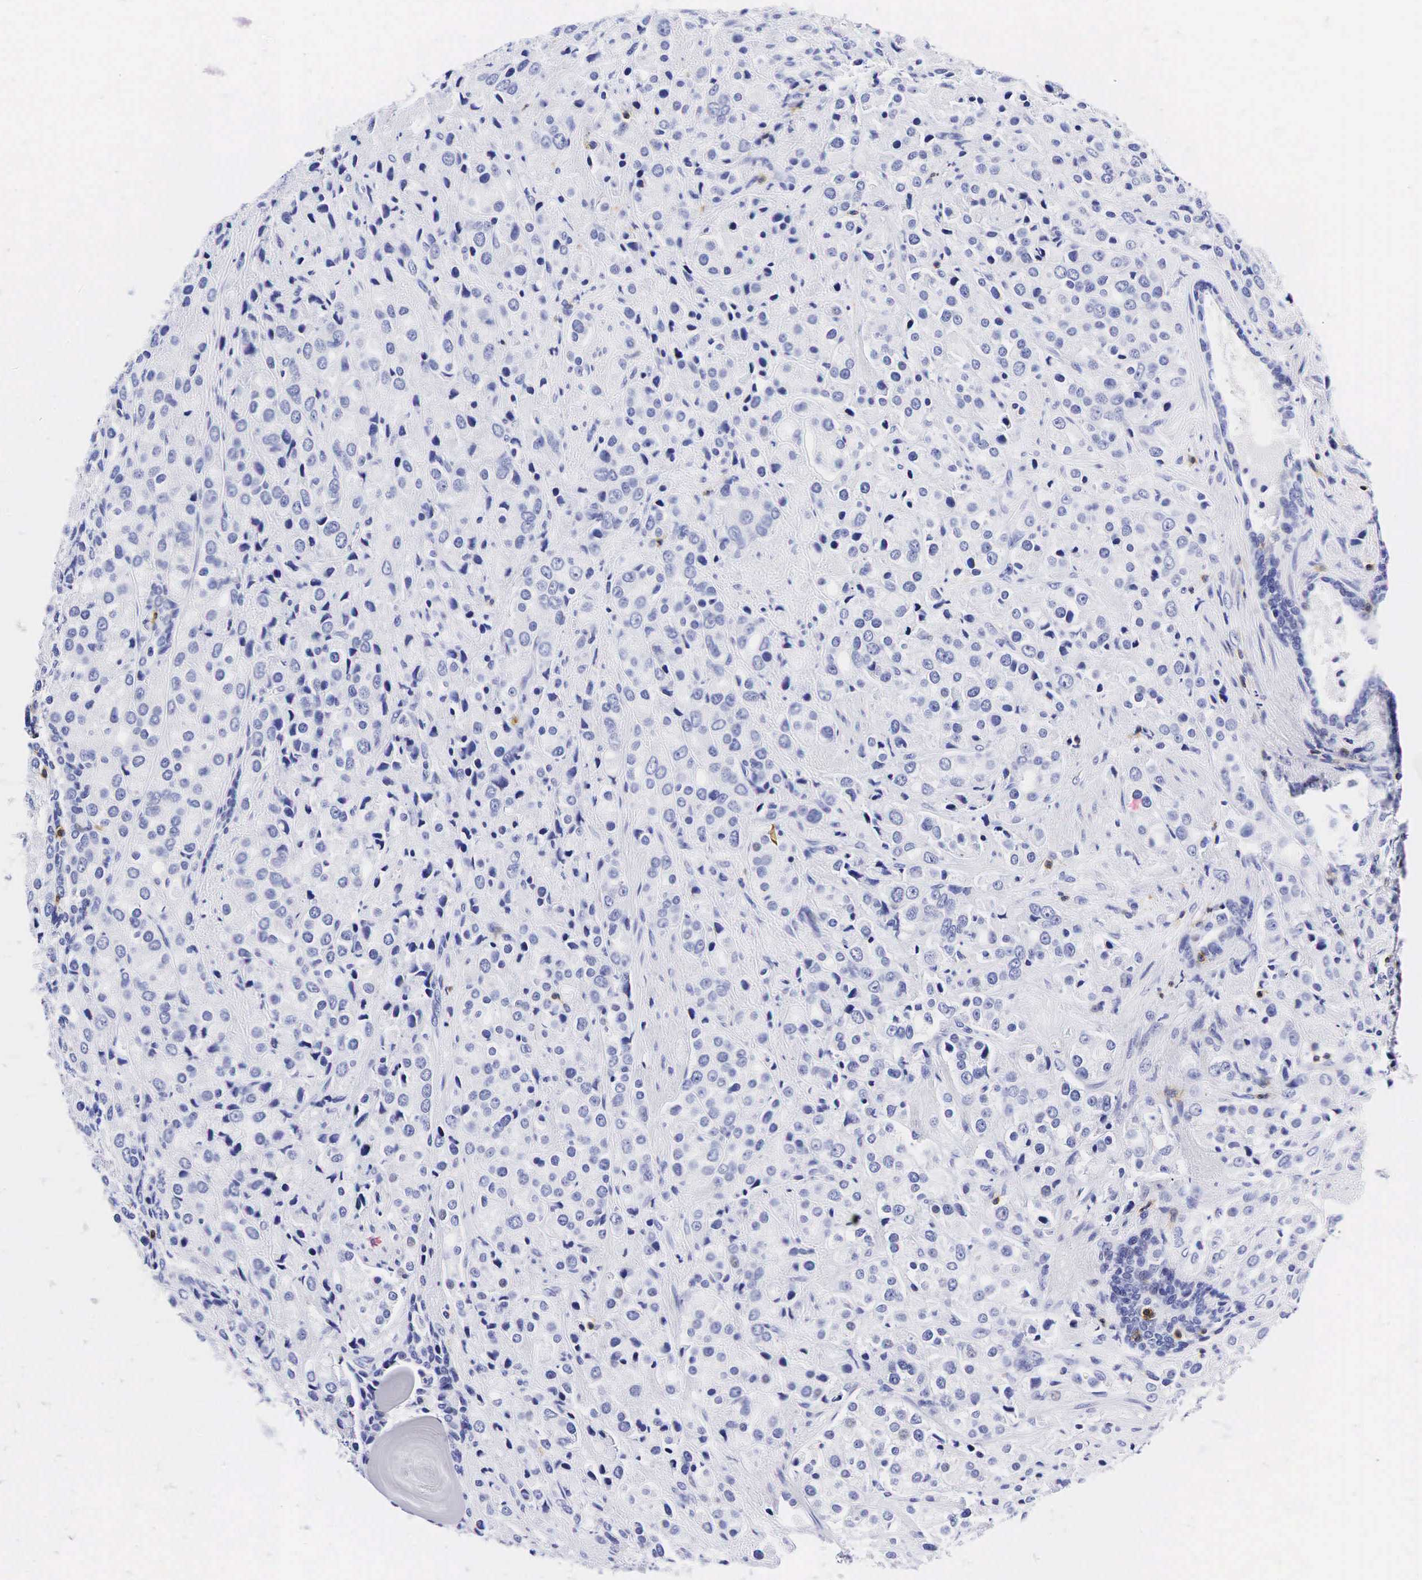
{"staining": {"intensity": "negative", "quantity": "none", "location": "none"}, "tissue": "prostate cancer", "cell_type": "Tumor cells", "image_type": "cancer", "snomed": [{"axis": "morphology", "description": "Adenocarcinoma, Medium grade"}, {"axis": "topography", "description": "Prostate"}], "caption": "An IHC photomicrograph of prostate adenocarcinoma (medium-grade) is shown. There is no staining in tumor cells of prostate adenocarcinoma (medium-grade).", "gene": "CD3E", "patient": {"sex": "male", "age": 70}}